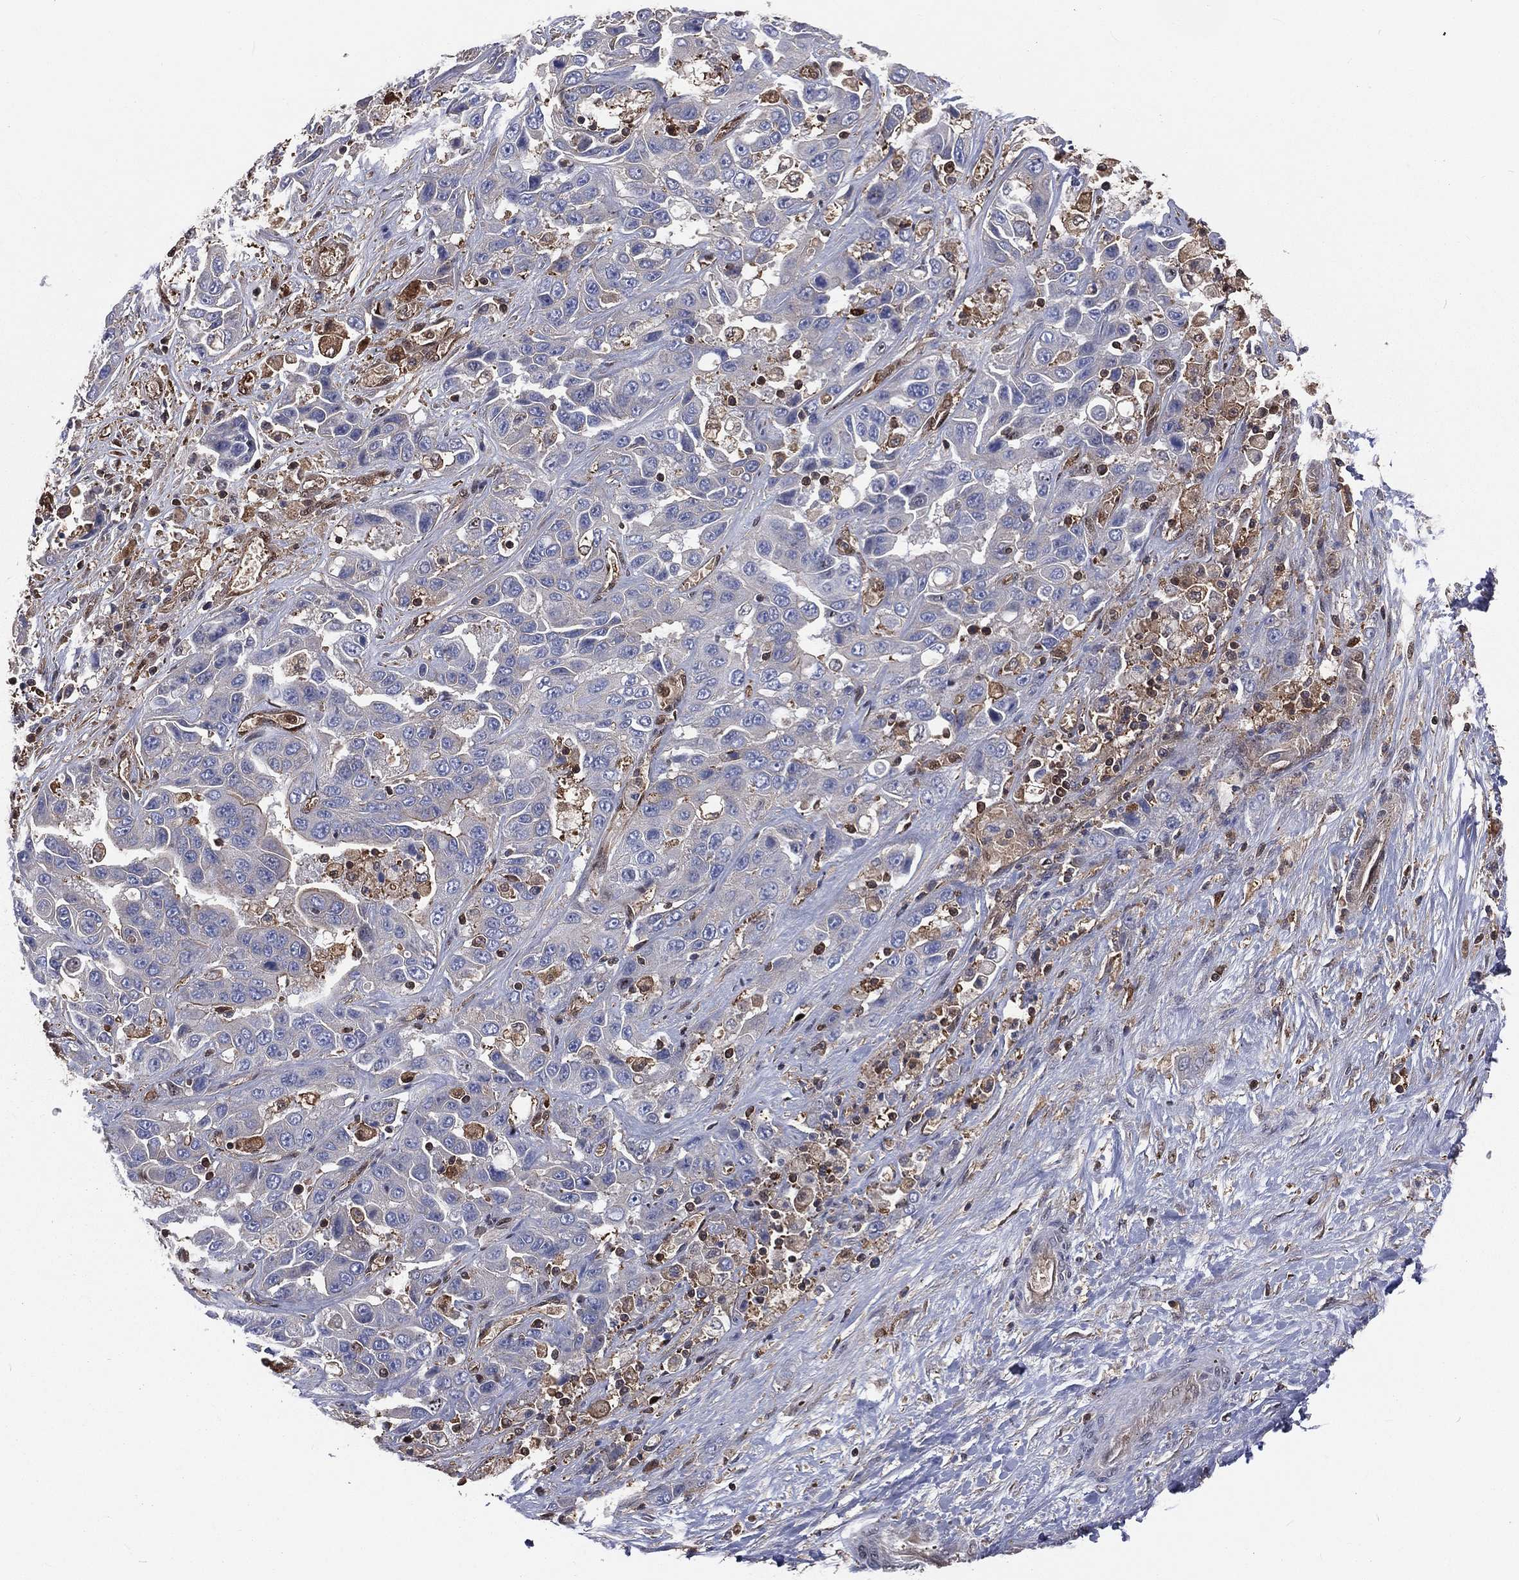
{"staining": {"intensity": "negative", "quantity": "none", "location": "none"}, "tissue": "liver cancer", "cell_type": "Tumor cells", "image_type": "cancer", "snomed": [{"axis": "morphology", "description": "Cholangiocarcinoma"}, {"axis": "topography", "description": "Liver"}], "caption": "IHC histopathology image of neoplastic tissue: human liver cholangiocarcinoma stained with DAB displays no significant protein staining in tumor cells.", "gene": "TBC1D2", "patient": {"sex": "female", "age": 52}}